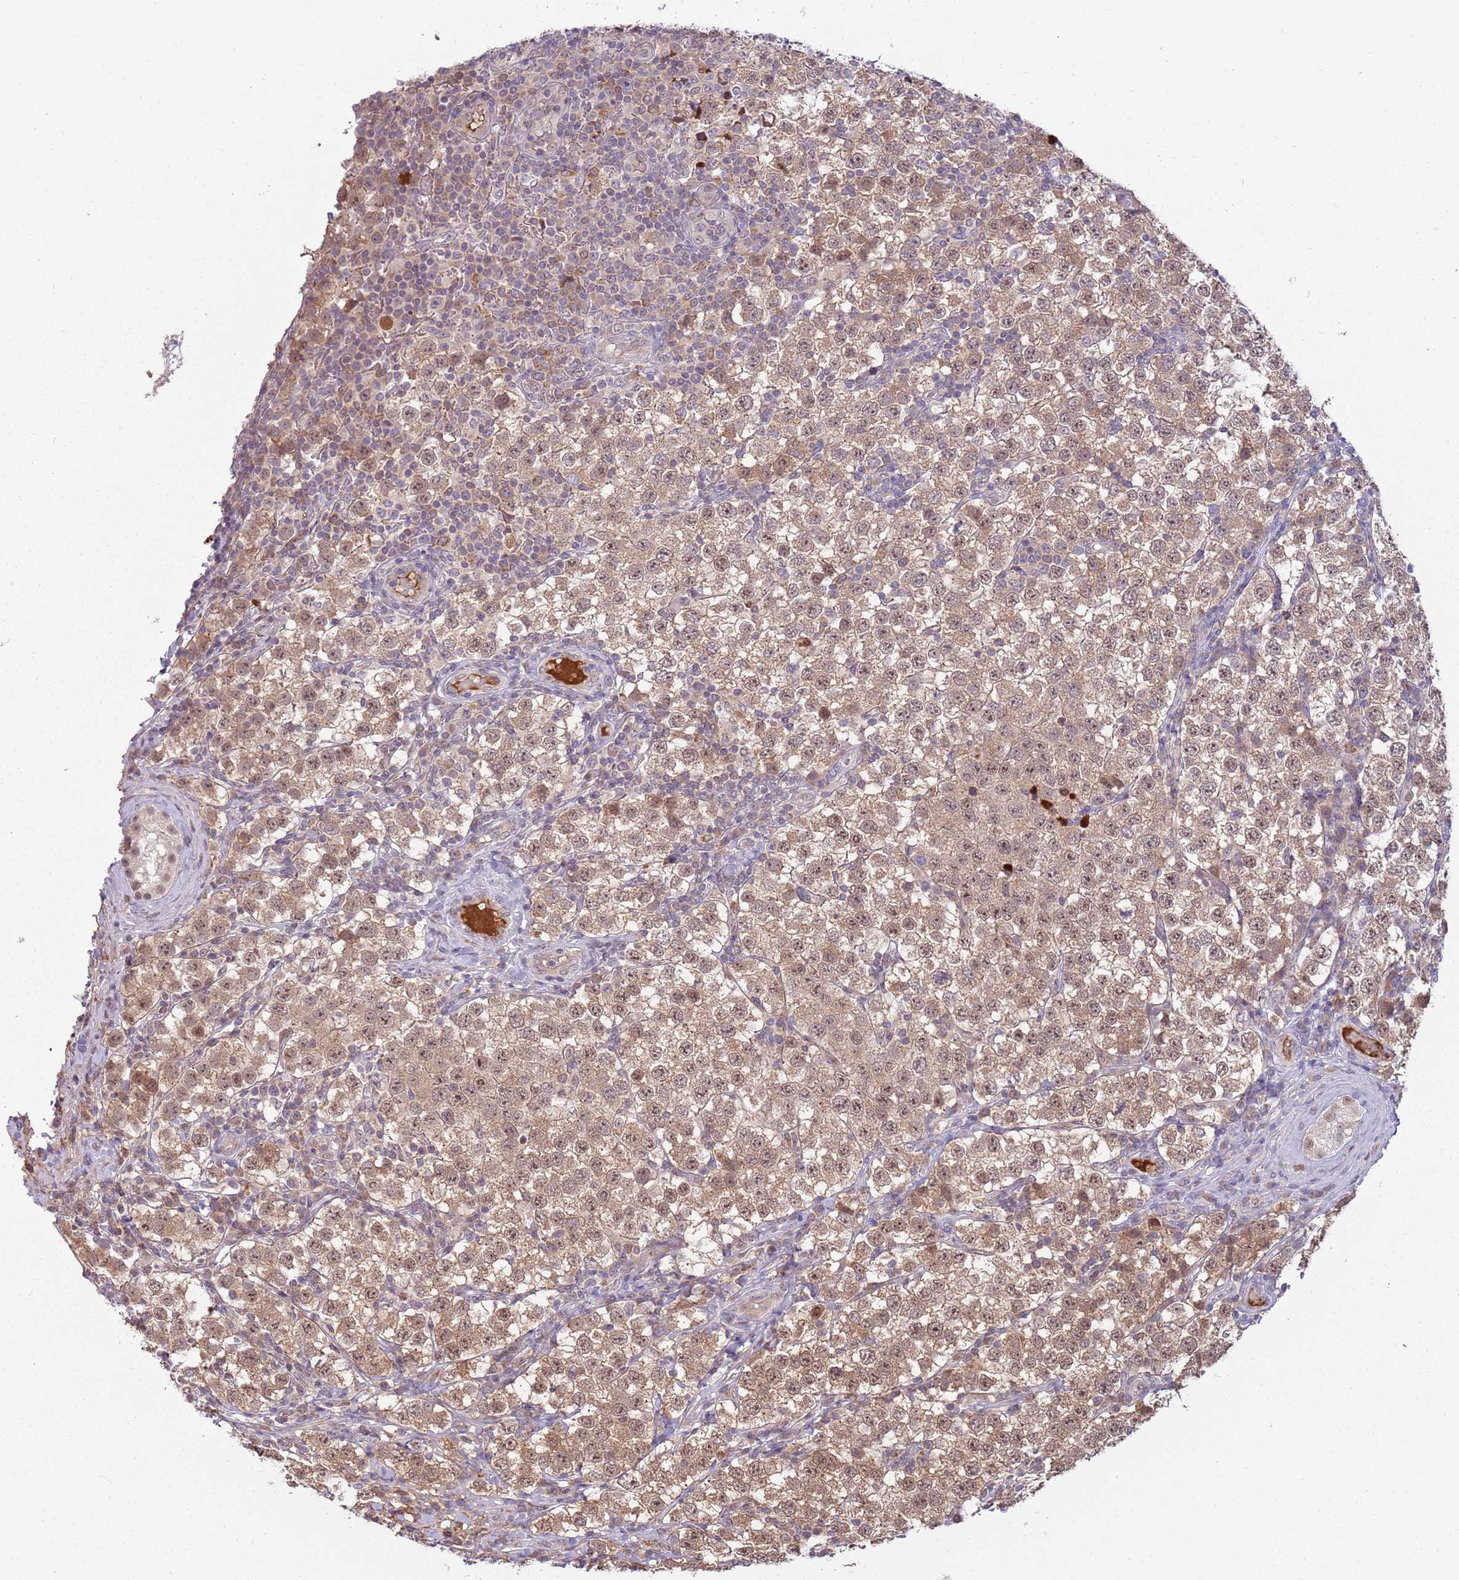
{"staining": {"intensity": "moderate", "quantity": ">75%", "location": "cytoplasmic/membranous,nuclear"}, "tissue": "testis cancer", "cell_type": "Tumor cells", "image_type": "cancer", "snomed": [{"axis": "morphology", "description": "Seminoma, NOS"}, {"axis": "topography", "description": "Testis"}], "caption": "The image demonstrates immunohistochemical staining of testis cancer. There is moderate cytoplasmic/membranous and nuclear positivity is identified in approximately >75% of tumor cells.", "gene": "NBPF6", "patient": {"sex": "male", "age": 34}}